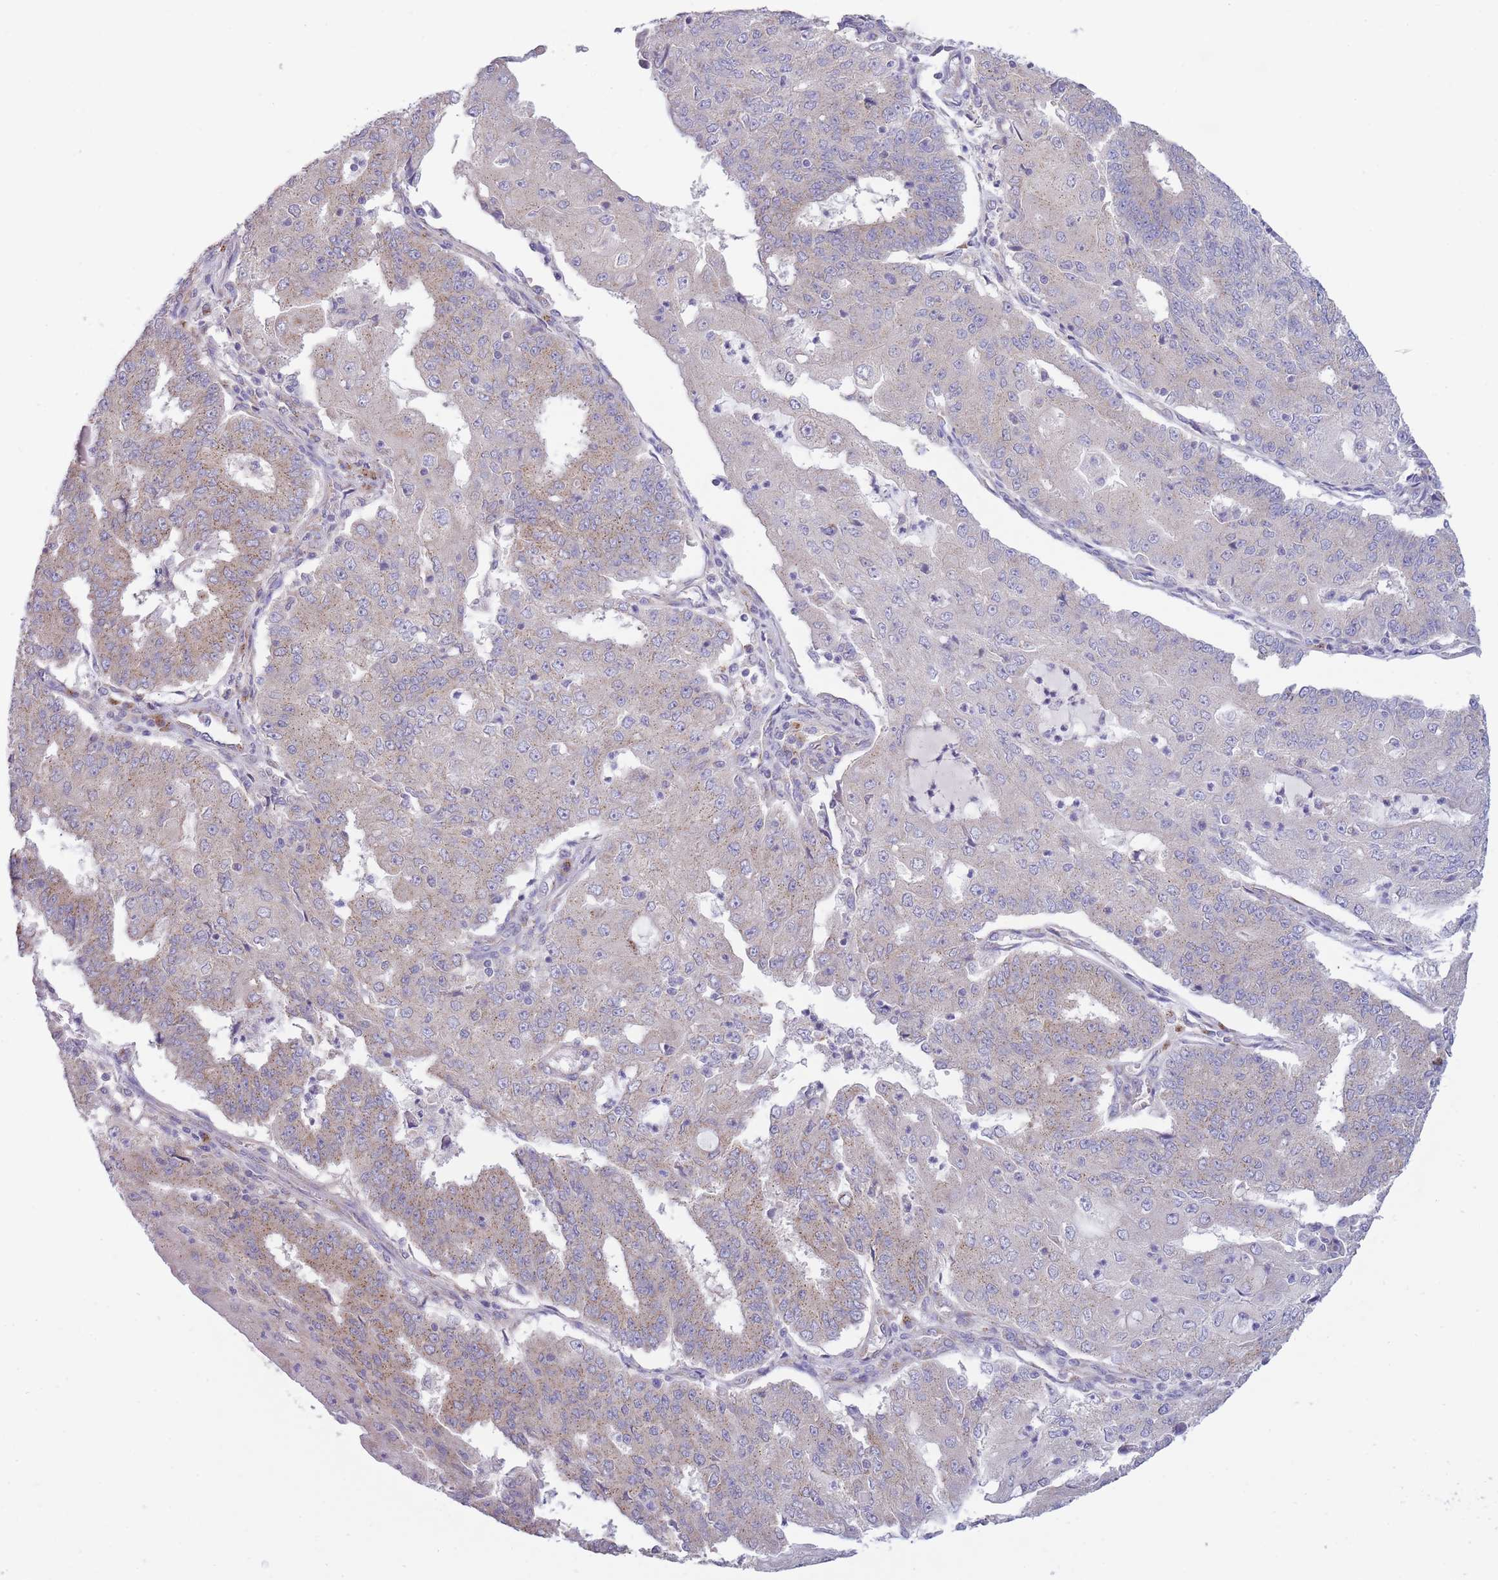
{"staining": {"intensity": "moderate", "quantity": "<25%", "location": "cytoplasmic/membranous"}, "tissue": "endometrial cancer", "cell_type": "Tumor cells", "image_type": "cancer", "snomed": [{"axis": "morphology", "description": "Adenocarcinoma, NOS"}, {"axis": "topography", "description": "Endometrium"}], "caption": "Protein expression analysis of endometrial cancer (adenocarcinoma) displays moderate cytoplasmic/membranous expression in approximately <25% of tumor cells.", "gene": "COPG2", "patient": {"sex": "female", "age": 56}}